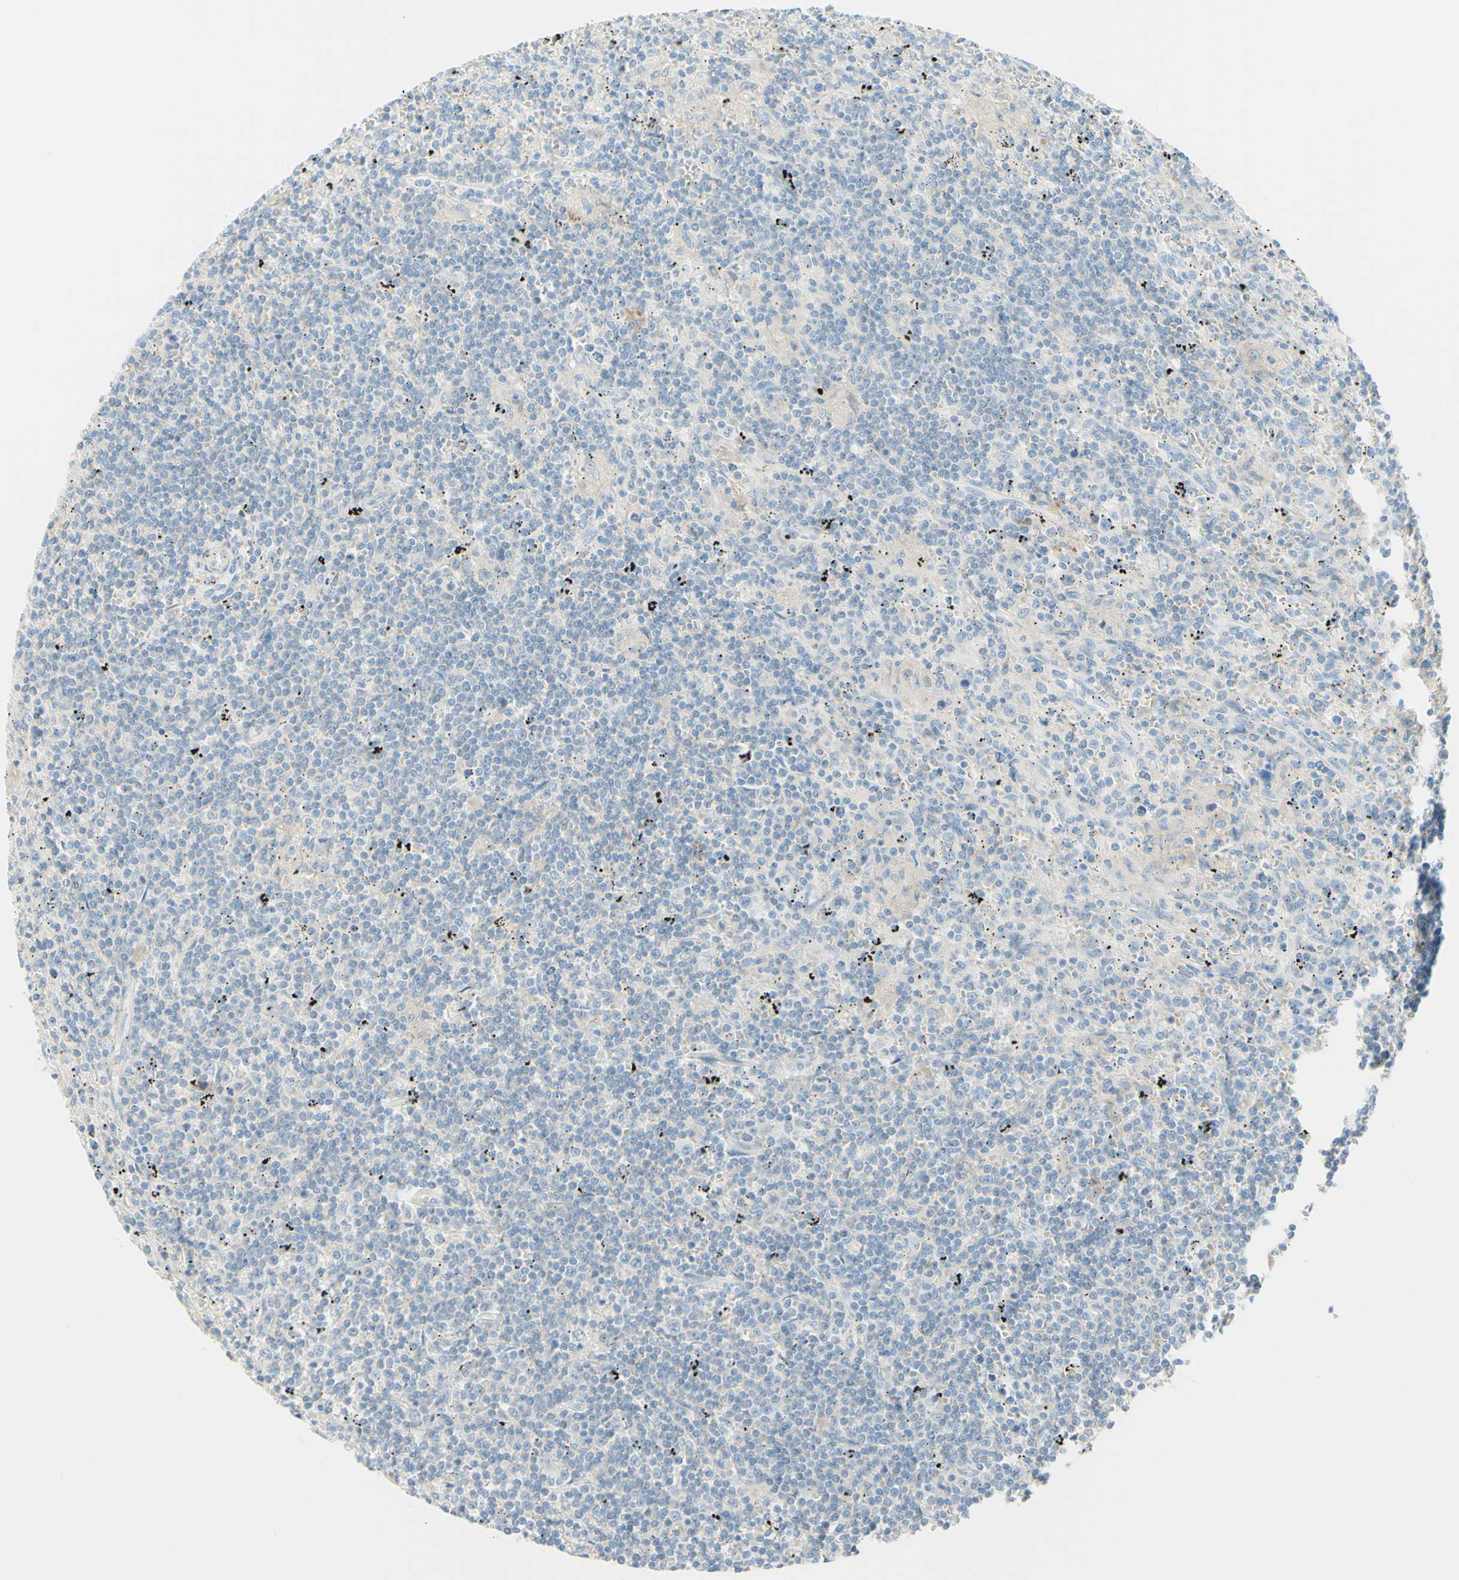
{"staining": {"intensity": "negative", "quantity": "none", "location": "none"}, "tissue": "lymphoma", "cell_type": "Tumor cells", "image_type": "cancer", "snomed": [{"axis": "morphology", "description": "Malignant lymphoma, non-Hodgkin's type, Low grade"}, {"axis": "topography", "description": "Spleen"}], "caption": "A photomicrograph of low-grade malignant lymphoma, non-Hodgkin's type stained for a protein exhibits no brown staining in tumor cells. Nuclei are stained in blue.", "gene": "ALCAM", "patient": {"sex": "male", "age": 76}}